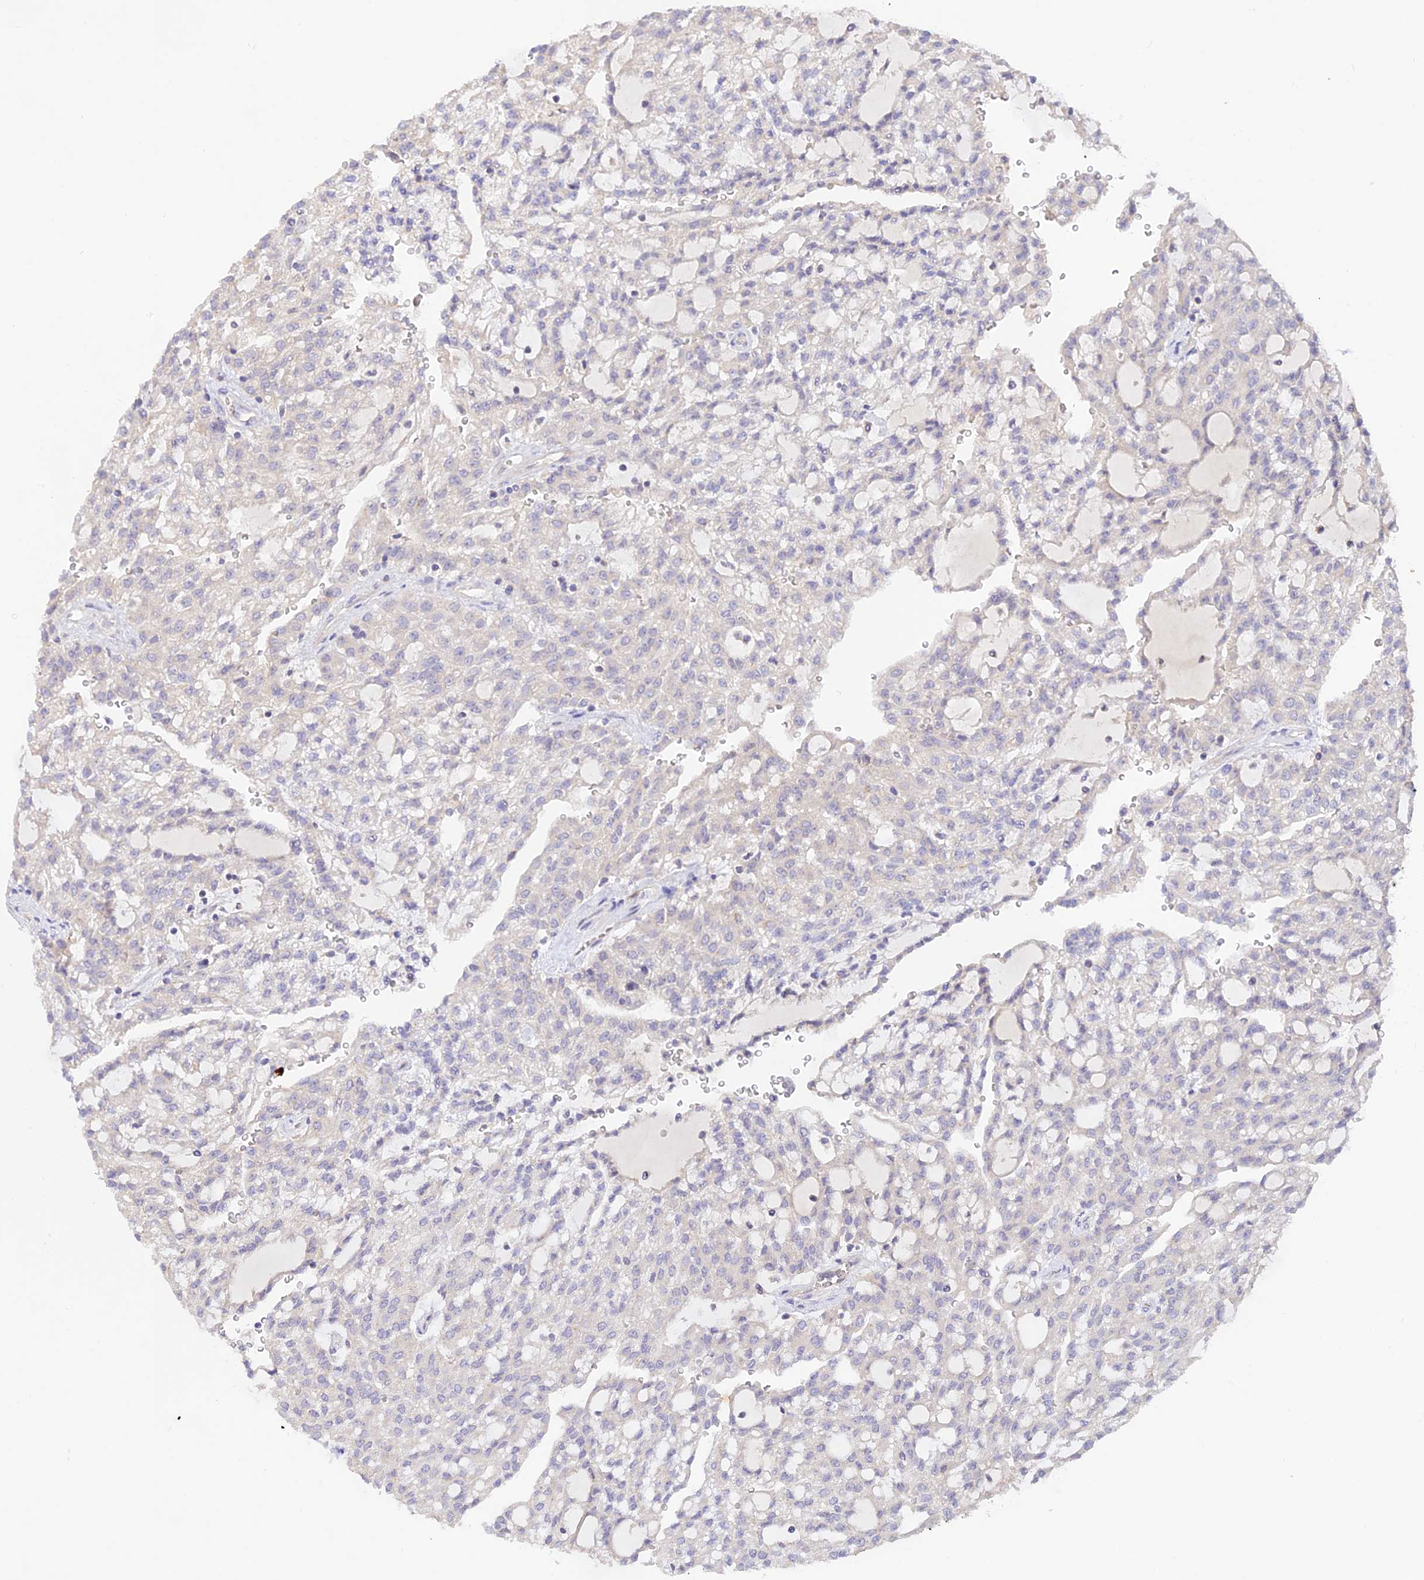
{"staining": {"intensity": "negative", "quantity": "none", "location": "none"}, "tissue": "renal cancer", "cell_type": "Tumor cells", "image_type": "cancer", "snomed": [{"axis": "morphology", "description": "Adenocarcinoma, NOS"}, {"axis": "topography", "description": "Kidney"}], "caption": "The histopathology image exhibits no staining of tumor cells in adenocarcinoma (renal).", "gene": "CAMSAP3", "patient": {"sex": "male", "age": 63}}